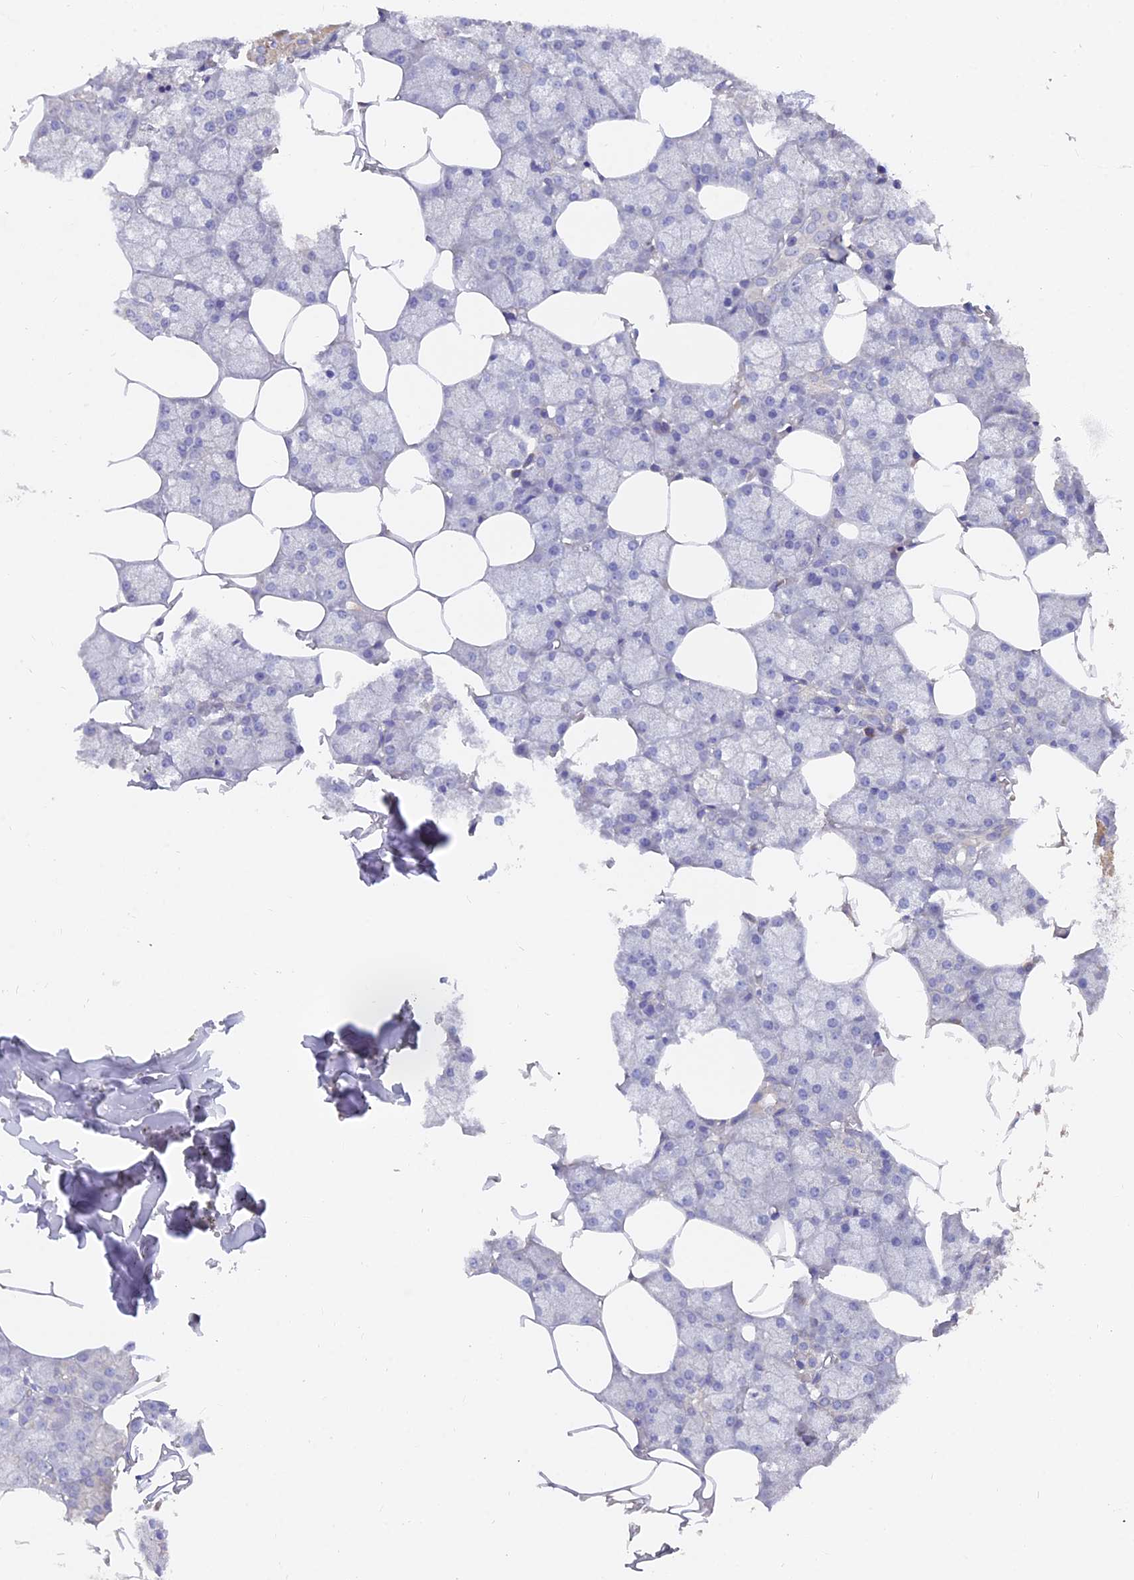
{"staining": {"intensity": "negative", "quantity": "none", "location": "none"}, "tissue": "salivary gland", "cell_type": "Glandular cells", "image_type": "normal", "snomed": [{"axis": "morphology", "description": "Normal tissue, NOS"}, {"axis": "topography", "description": "Salivary gland"}], "caption": "Salivary gland stained for a protein using immunohistochemistry (IHC) reveals no staining glandular cells.", "gene": "FAM168B", "patient": {"sex": "male", "age": 62}}